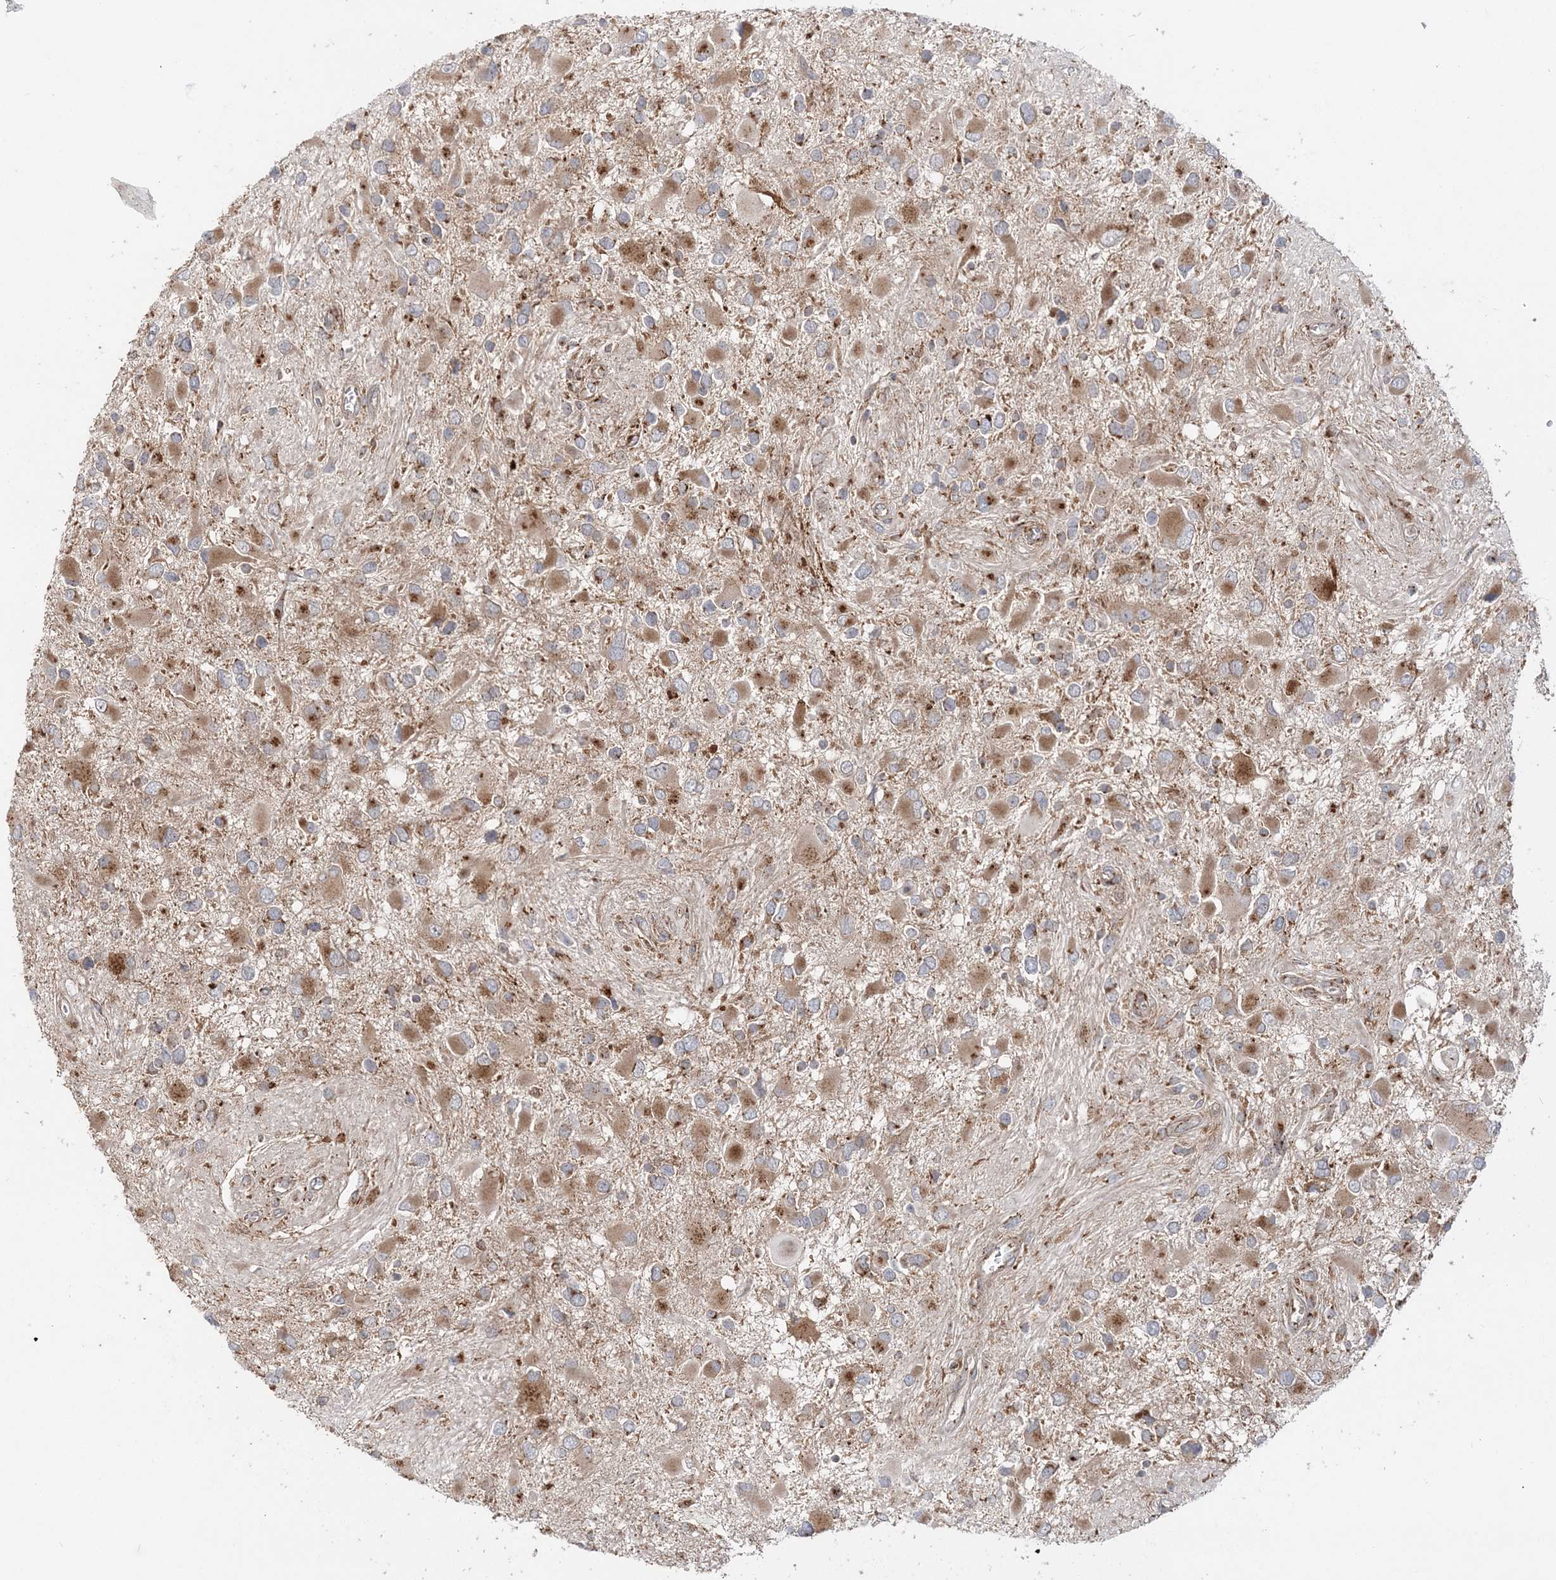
{"staining": {"intensity": "moderate", "quantity": ">75%", "location": "cytoplasmic/membranous"}, "tissue": "glioma", "cell_type": "Tumor cells", "image_type": "cancer", "snomed": [{"axis": "morphology", "description": "Glioma, malignant, High grade"}, {"axis": "topography", "description": "Brain"}], "caption": "Protein analysis of glioma tissue displays moderate cytoplasmic/membranous positivity in about >75% of tumor cells.", "gene": "ABCC3", "patient": {"sex": "male", "age": 53}}